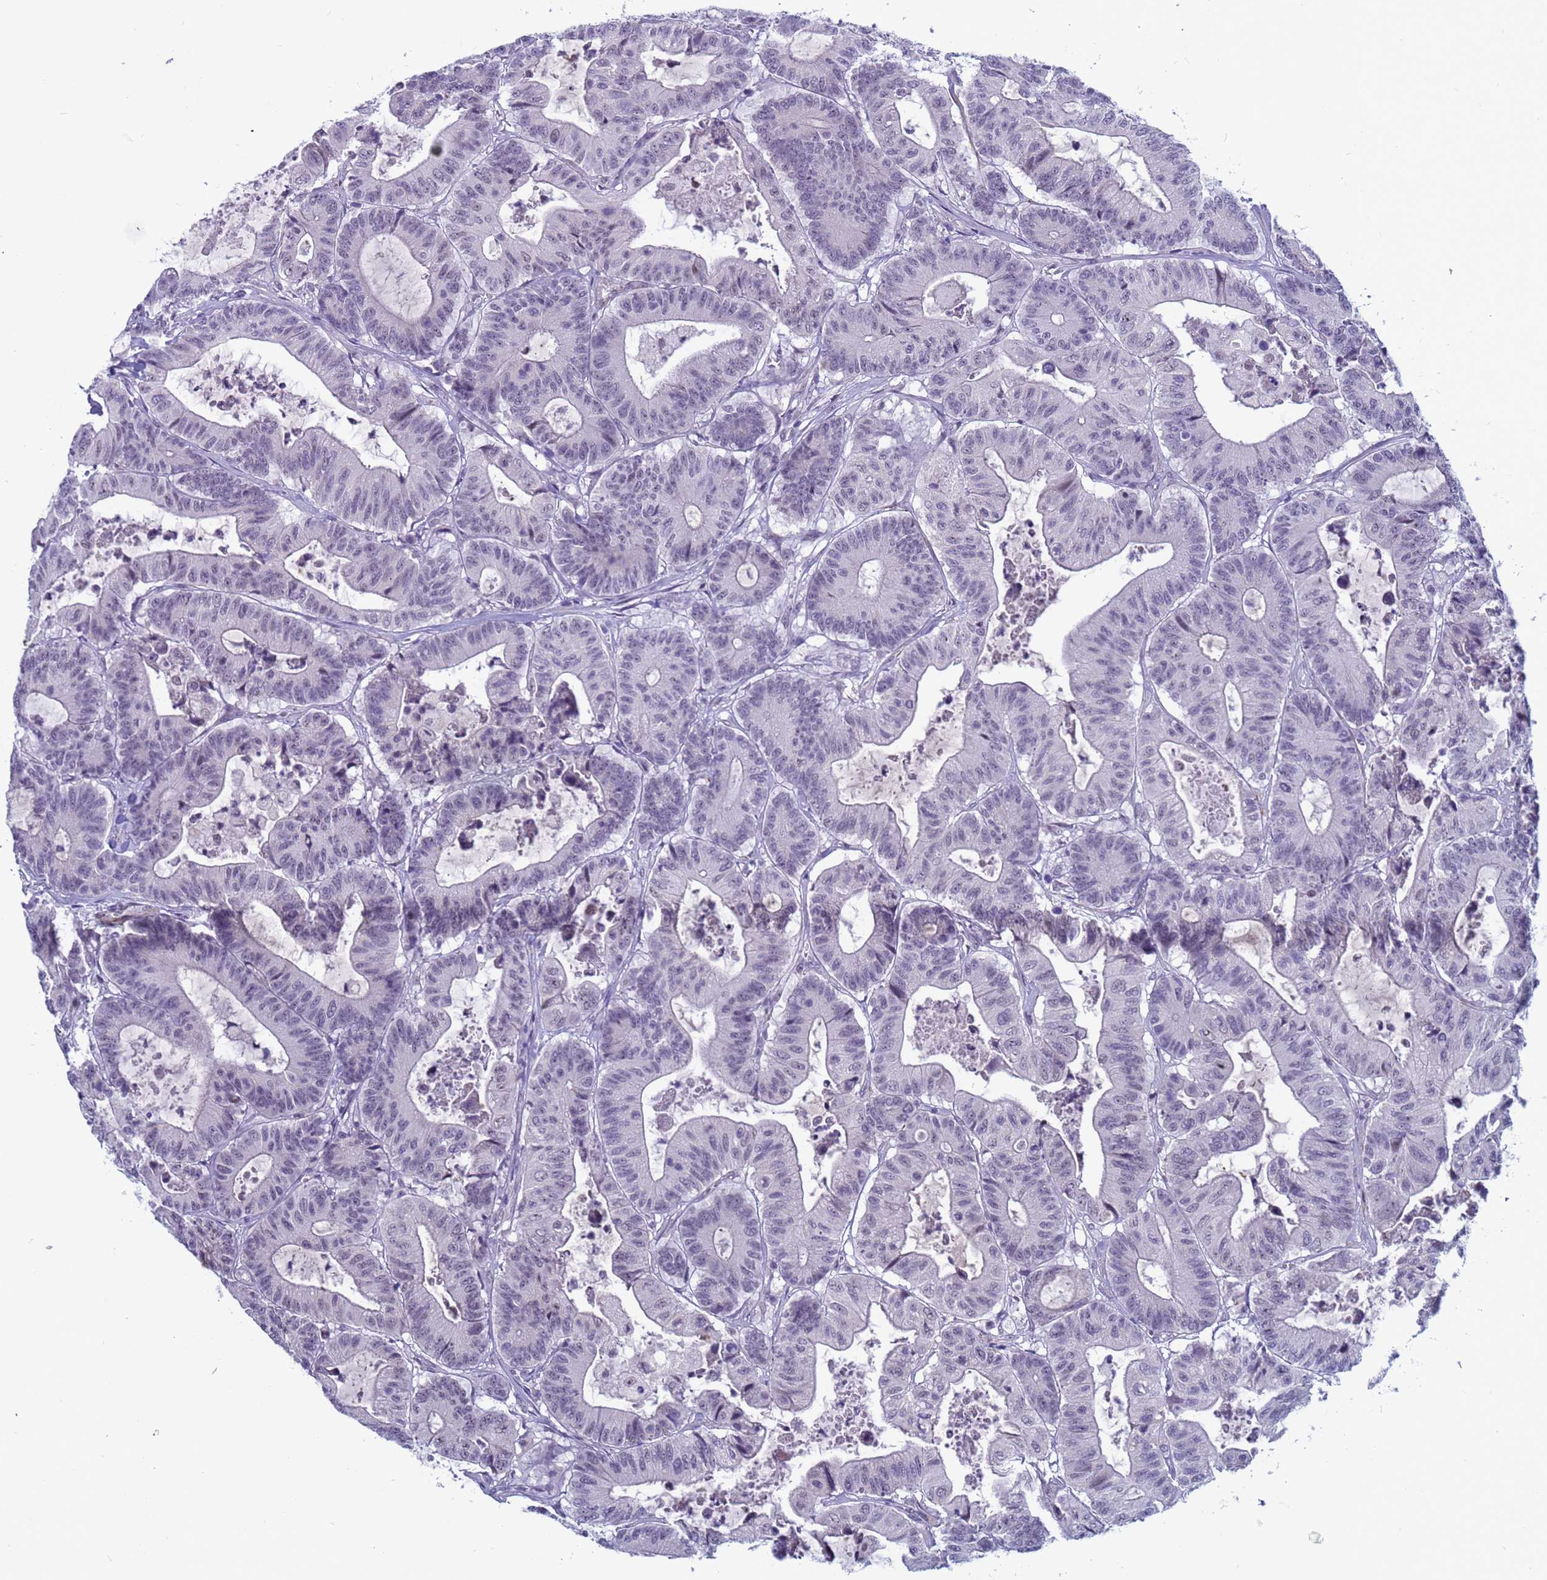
{"staining": {"intensity": "negative", "quantity": "none", "location": "none"}, "tissue": "colorectal cancer", "cell_type": "Tumor cells", "image_type": "cancer", "snomed": [{"axis": "morphology", "description": "Adenocarcinoma, NOS"}, {"axis": "topography", "description": "Colon"}], "caption": "Tumor cells show no significant protein expression in colorectal cancer.", "gene": "CXorf65", "patient": {"sex": "female", "age": 84}}